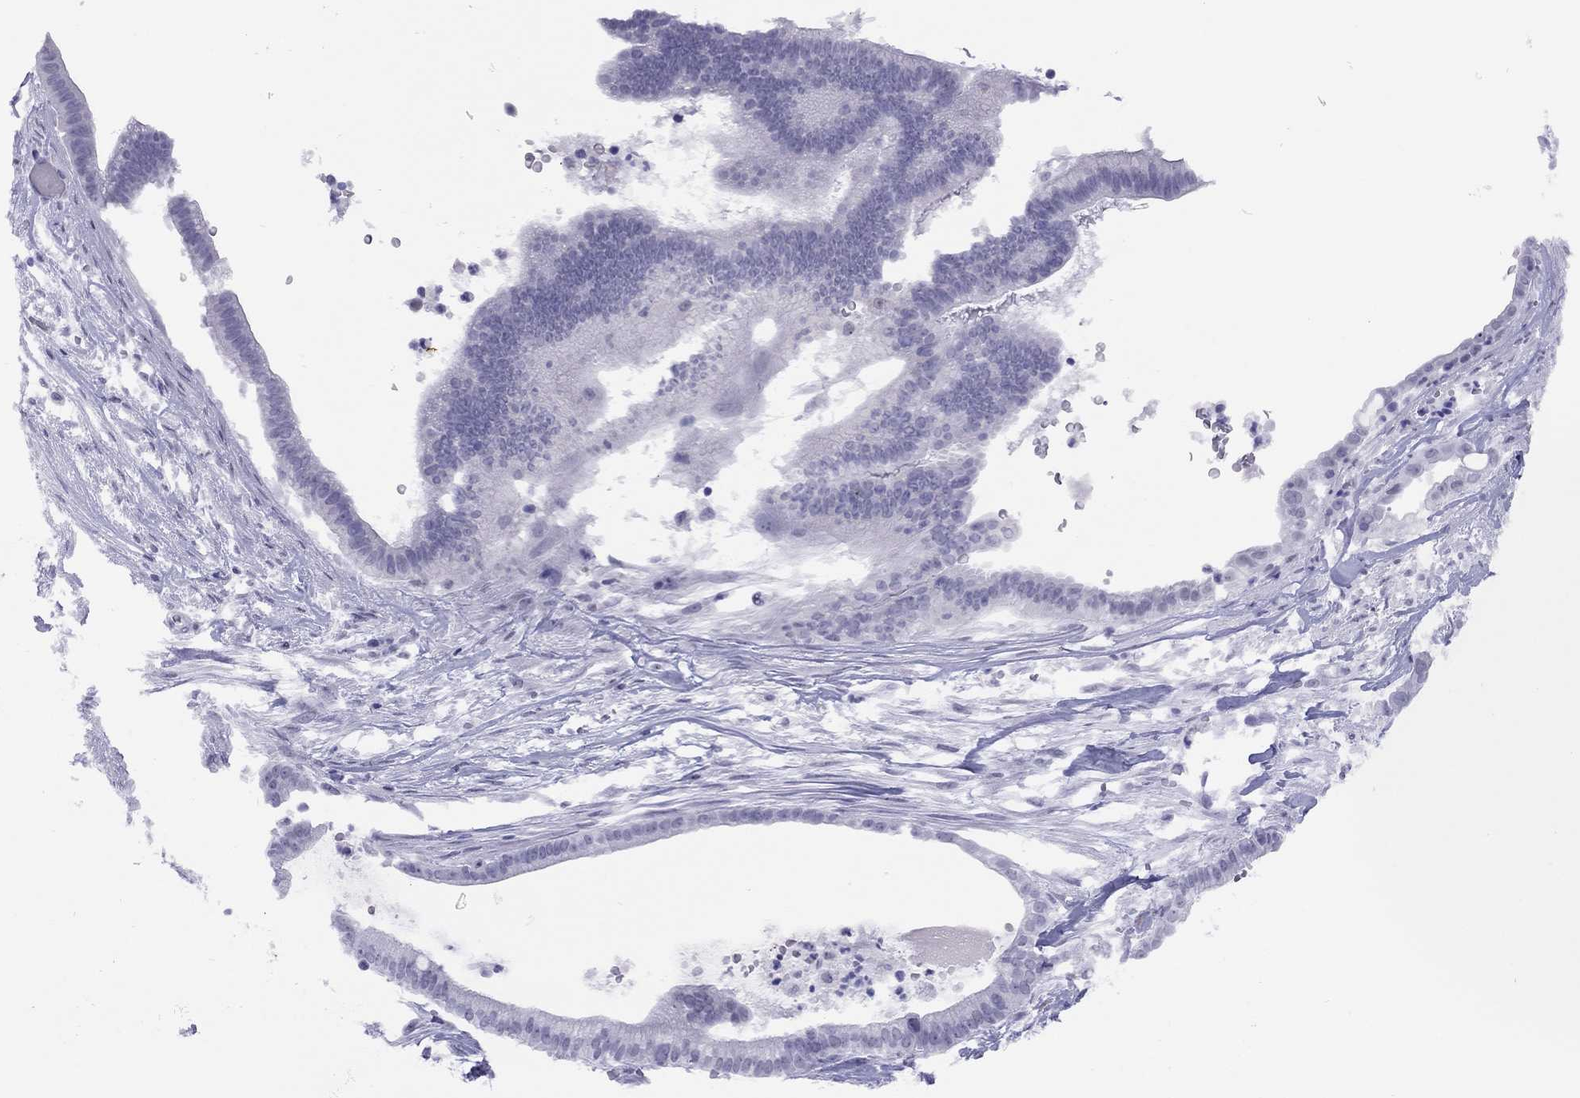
{"staining": {"intensity": "negative", "quantity": "none", "location": "none"}, "tissue": "pancreatic cancer", "cell_type": "Tumor cells", "image_type": "cancer", "snomed": [{"axis": "morphology", "description": "Adenocarcinoma, NOS"}, {"axis": "topography", "description": "Pancreas"}], "caption": "IHC histopathology image of human pancreatic cancer (adenocarcinoma) stained for a protein (brown), which exhibits no positivity in tumor cells.", "gene": "LYAR", "patient": {"sex": "male", "age": 61}}